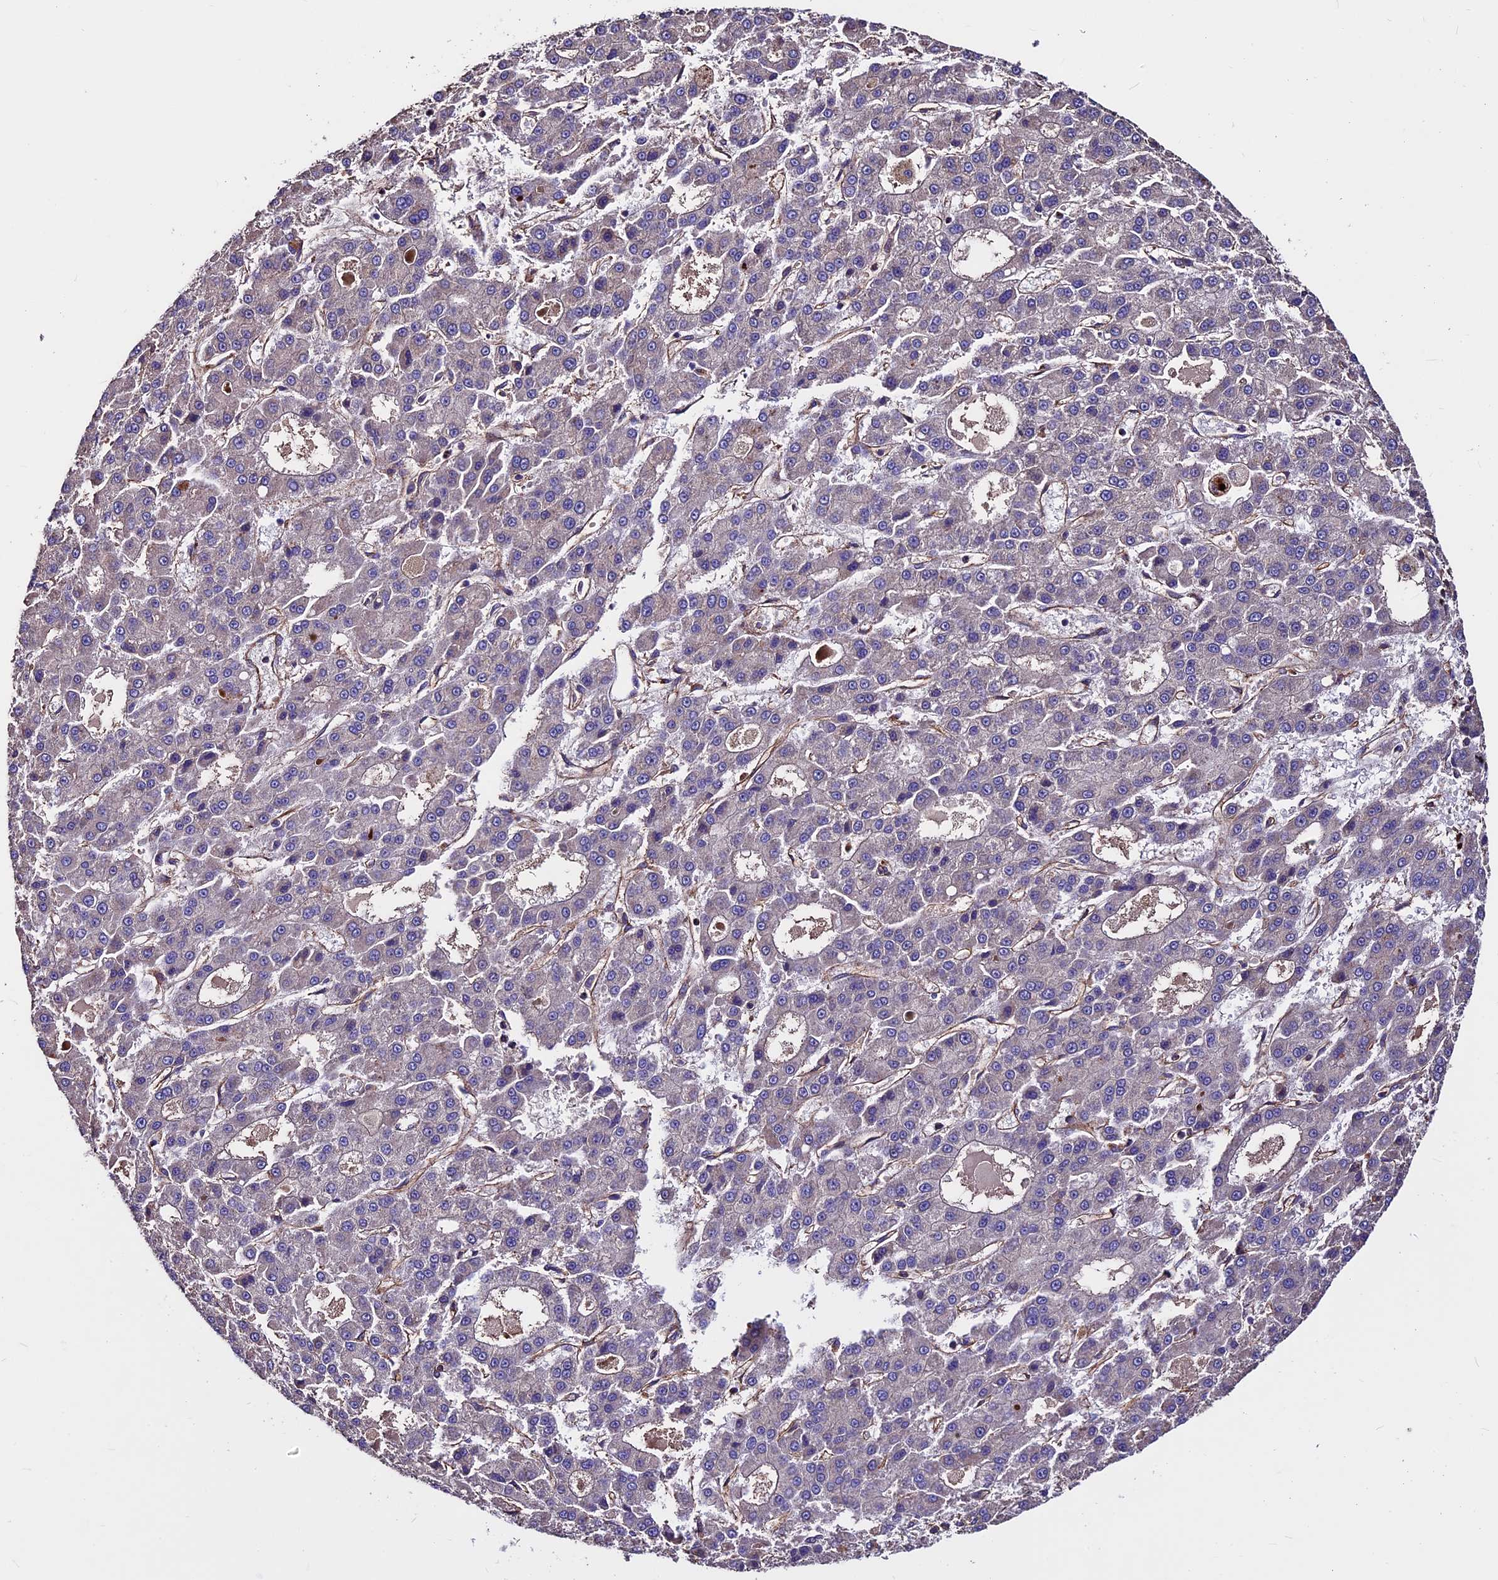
{"staining": {"intensity": "weak", "quantity": "<25%", "location": "cytoplasmic/membranous"}, "tissue": "liver cancer", "cell_type": "Tumor cells", "image_type": "cancer", "snomed": [{"axis": "morphology", "description": "Carcinoma, Hepatocellular, NOS"}, {"axis": "topography", "description": "Liver"}], "caption": "This is a micrograph of immunohistochemistry (IHC) staining of liver cancer (hepatocellular carcinoma), which shows no positivity in tumor cells.", "gene": "EVA1B", "patient": {"sex": "male", "age": 70}}